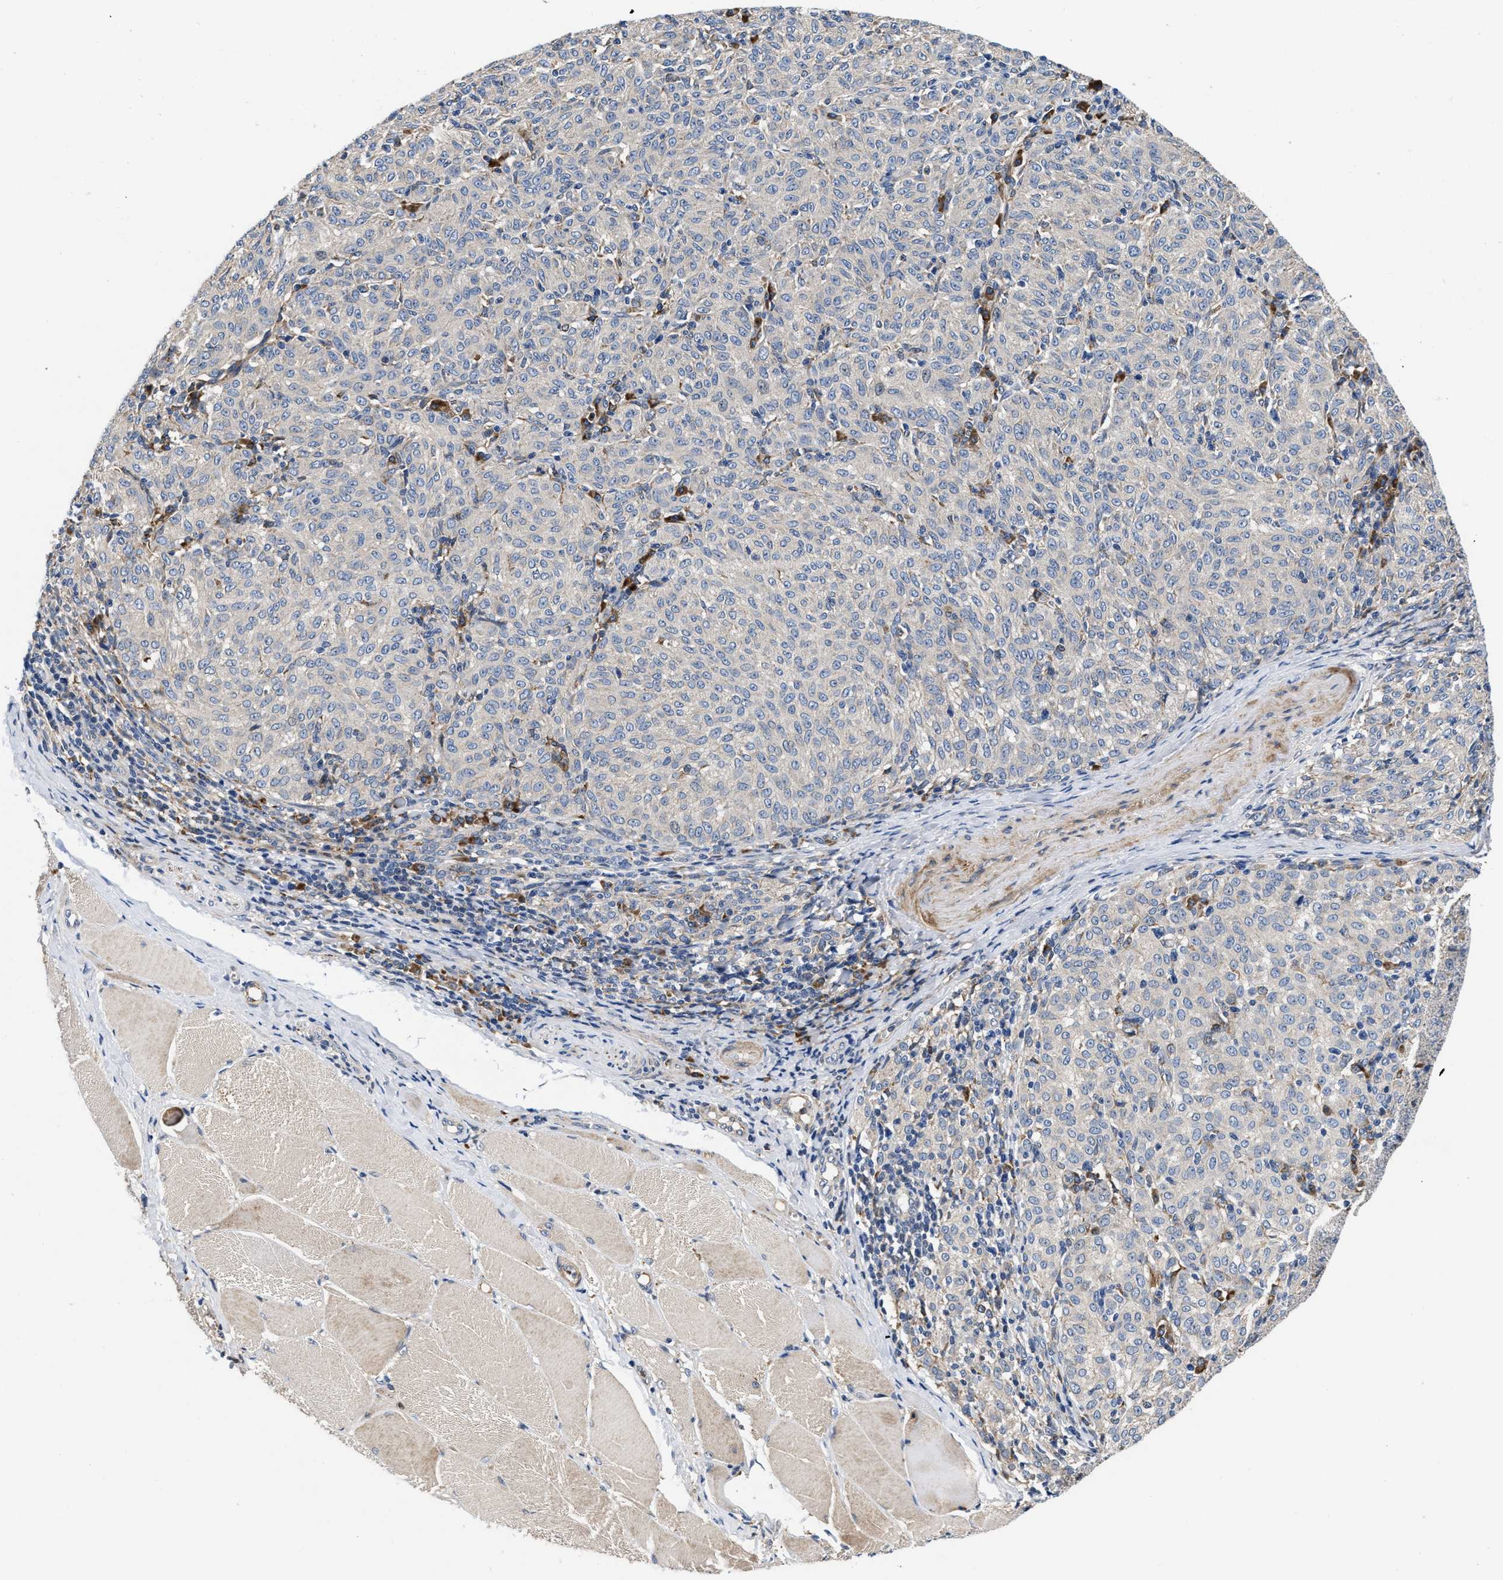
{"staining": {"intensity": "negative", "quantity": "none", "location": "none"}, "tissue": "melanoma", "cell_type": "Tumor cells", "image_type": "cancer", "snomed": [{"axis": "morphology", "description": "Malignant melanoma, NOS"}, {"axis": "topography", "description": "Skin"}], "caption": "Immunohistochemistry (IHC) image of neoplastic tissue: melanoma stained with DAB (3,3'-diaminobenzidine) demonstrates no significant protein positivity in tumor cells.", "gene": "SLC12A2", "patient": {"sex": "female", "age": 72}}